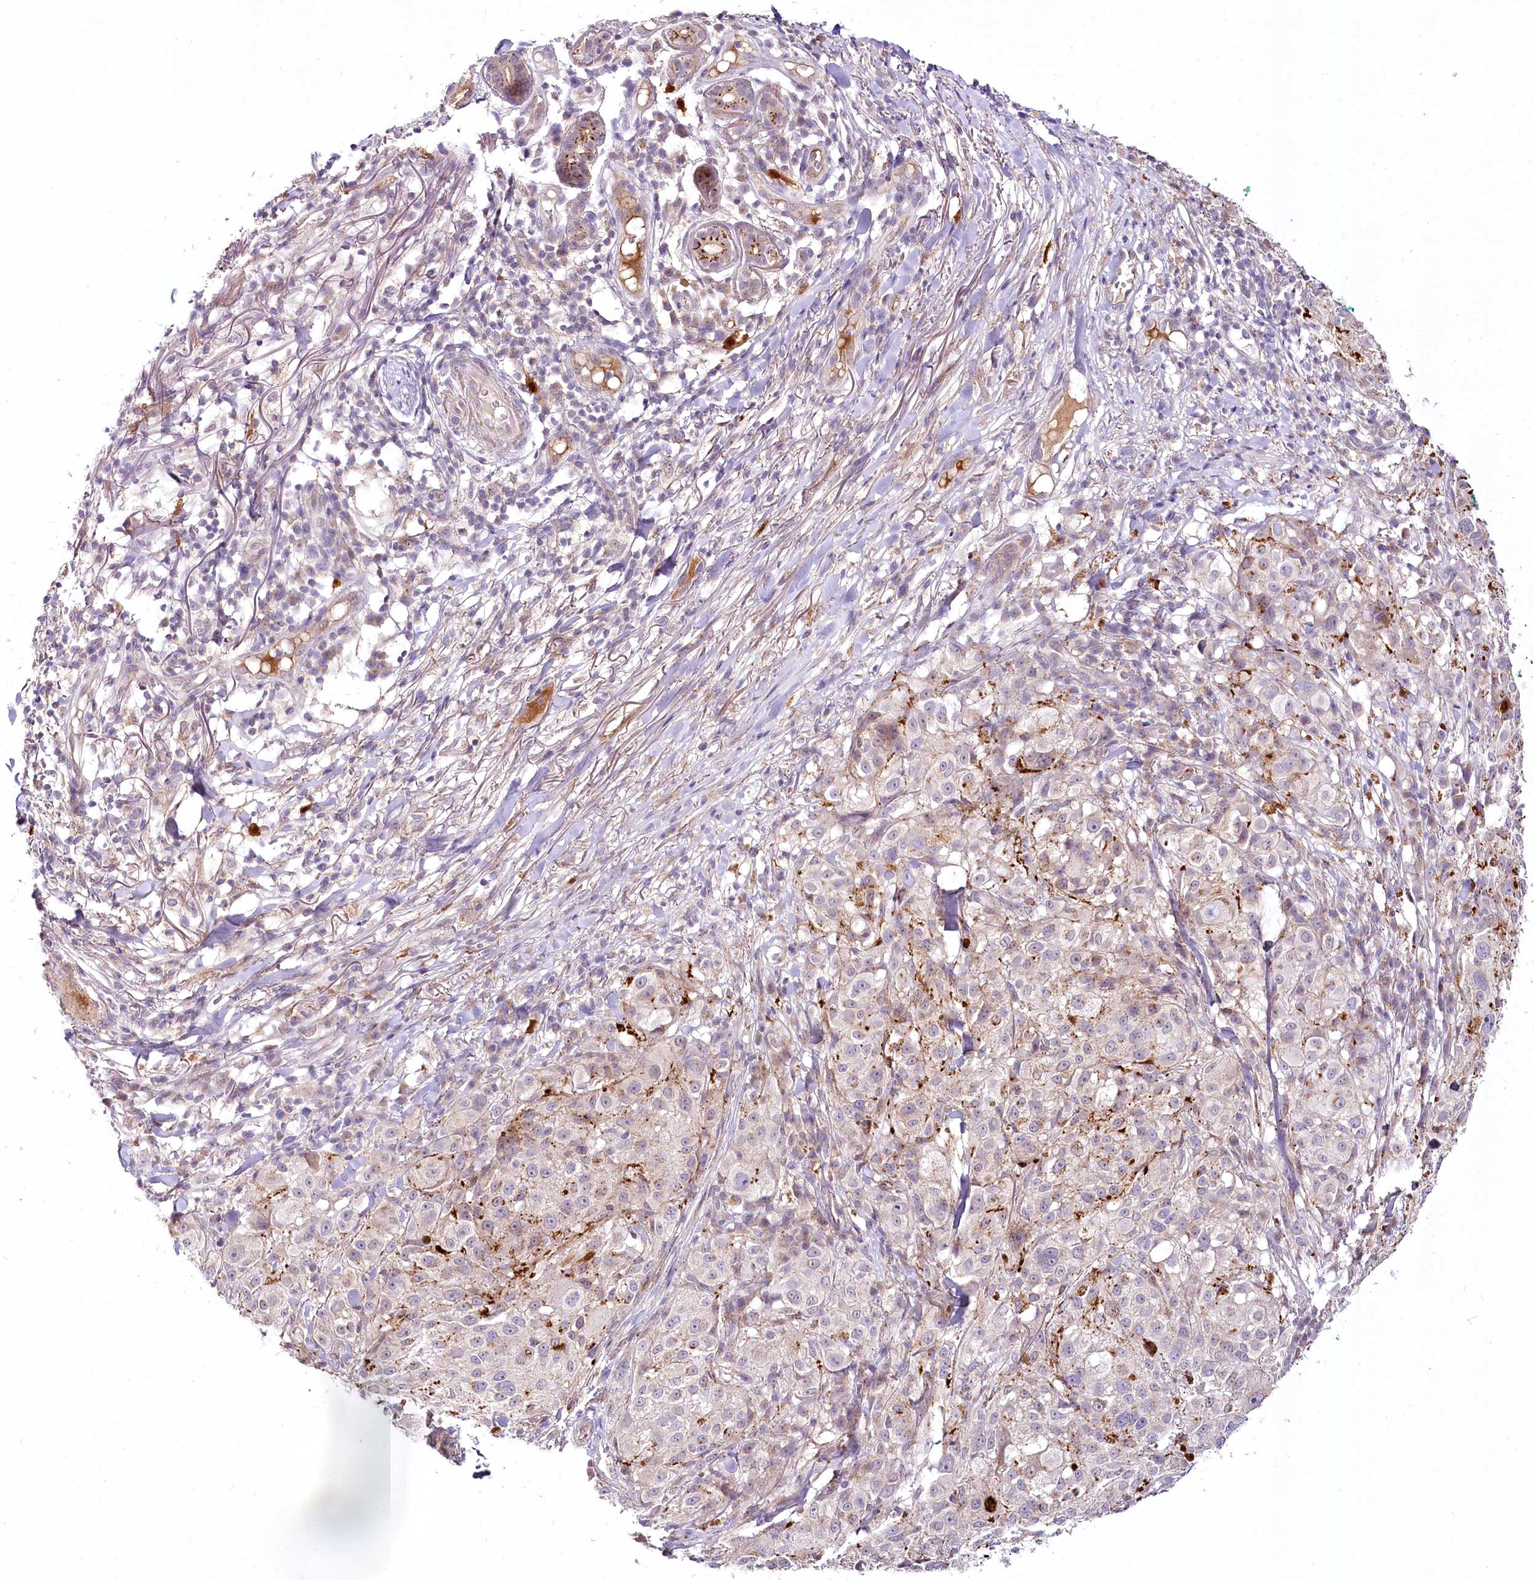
{"staining": {"intensity": "negative", "quantity": "none", "location": "none"}, "tissue": "melanoma", "cell_type": "Tumor cells", "image_type": "cancer", "snomed": [{"axis": "morphology", "description": "Necrosis, NOS"}, {"axis": "morphology", "description": "Malignant melanoma, NOS"}, {"axis": "topography", "description": "Skin"}], "caption": "Protein analysis of melanoma reveals no significant staining in tumor cells.", "gene": "VWA5A", "patient": {"sex": "female", "age": 87}}